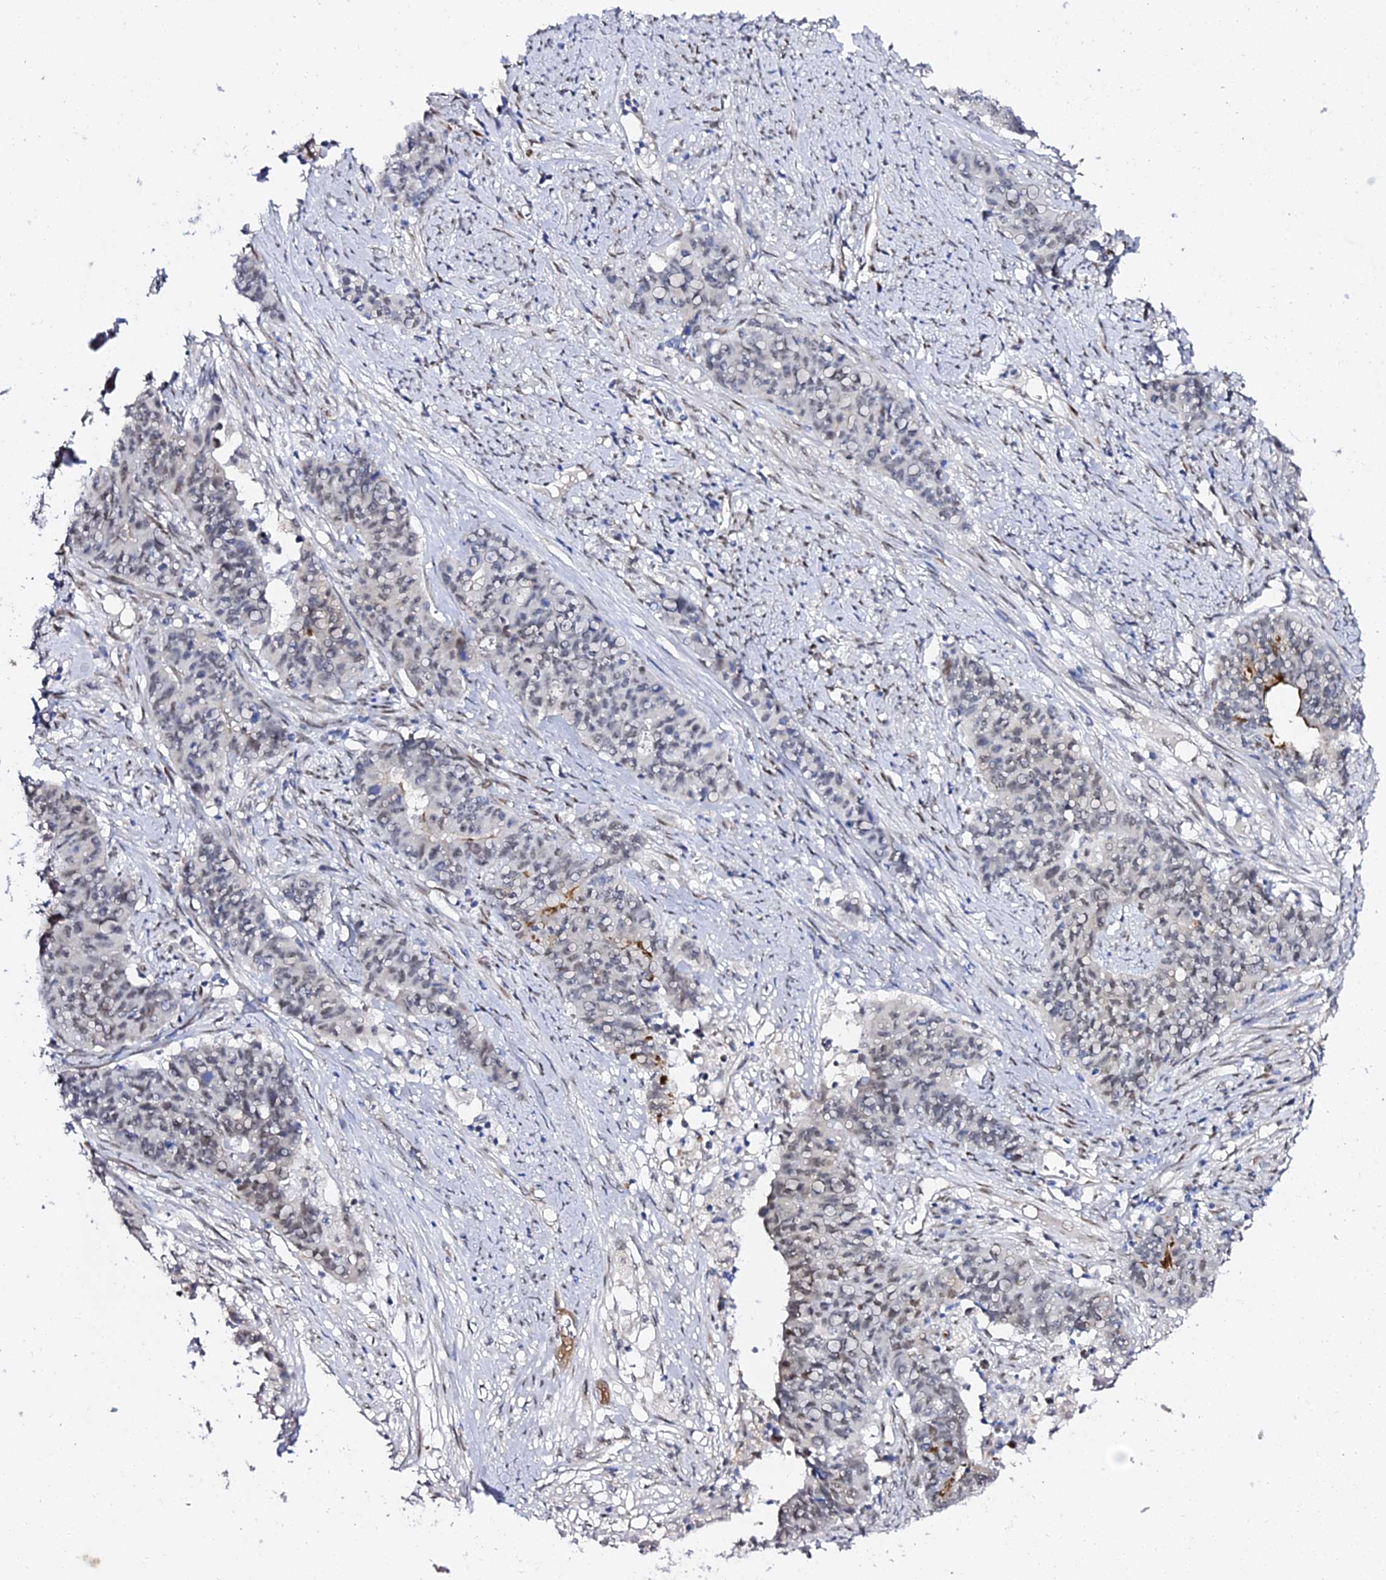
{"staining": {"intensity": "weak", "quantity": "<25%", "location": "nuclear"}, "tissue": "endometrial cancer", "cell_type": "Tumor cells", "image_type": "cancer", "snomed": [{"axis": "morphology", "description": "Adenocarcinoma, NOS"}, {"axis": "topography", "description": "Endometrium"}], "caption": "Endometrial cancer was stained to show a protein in brown. There is no significant expression in tumor cells.", "gene": "POFUT2", "patient": {"sex": "female", "age": 59}}